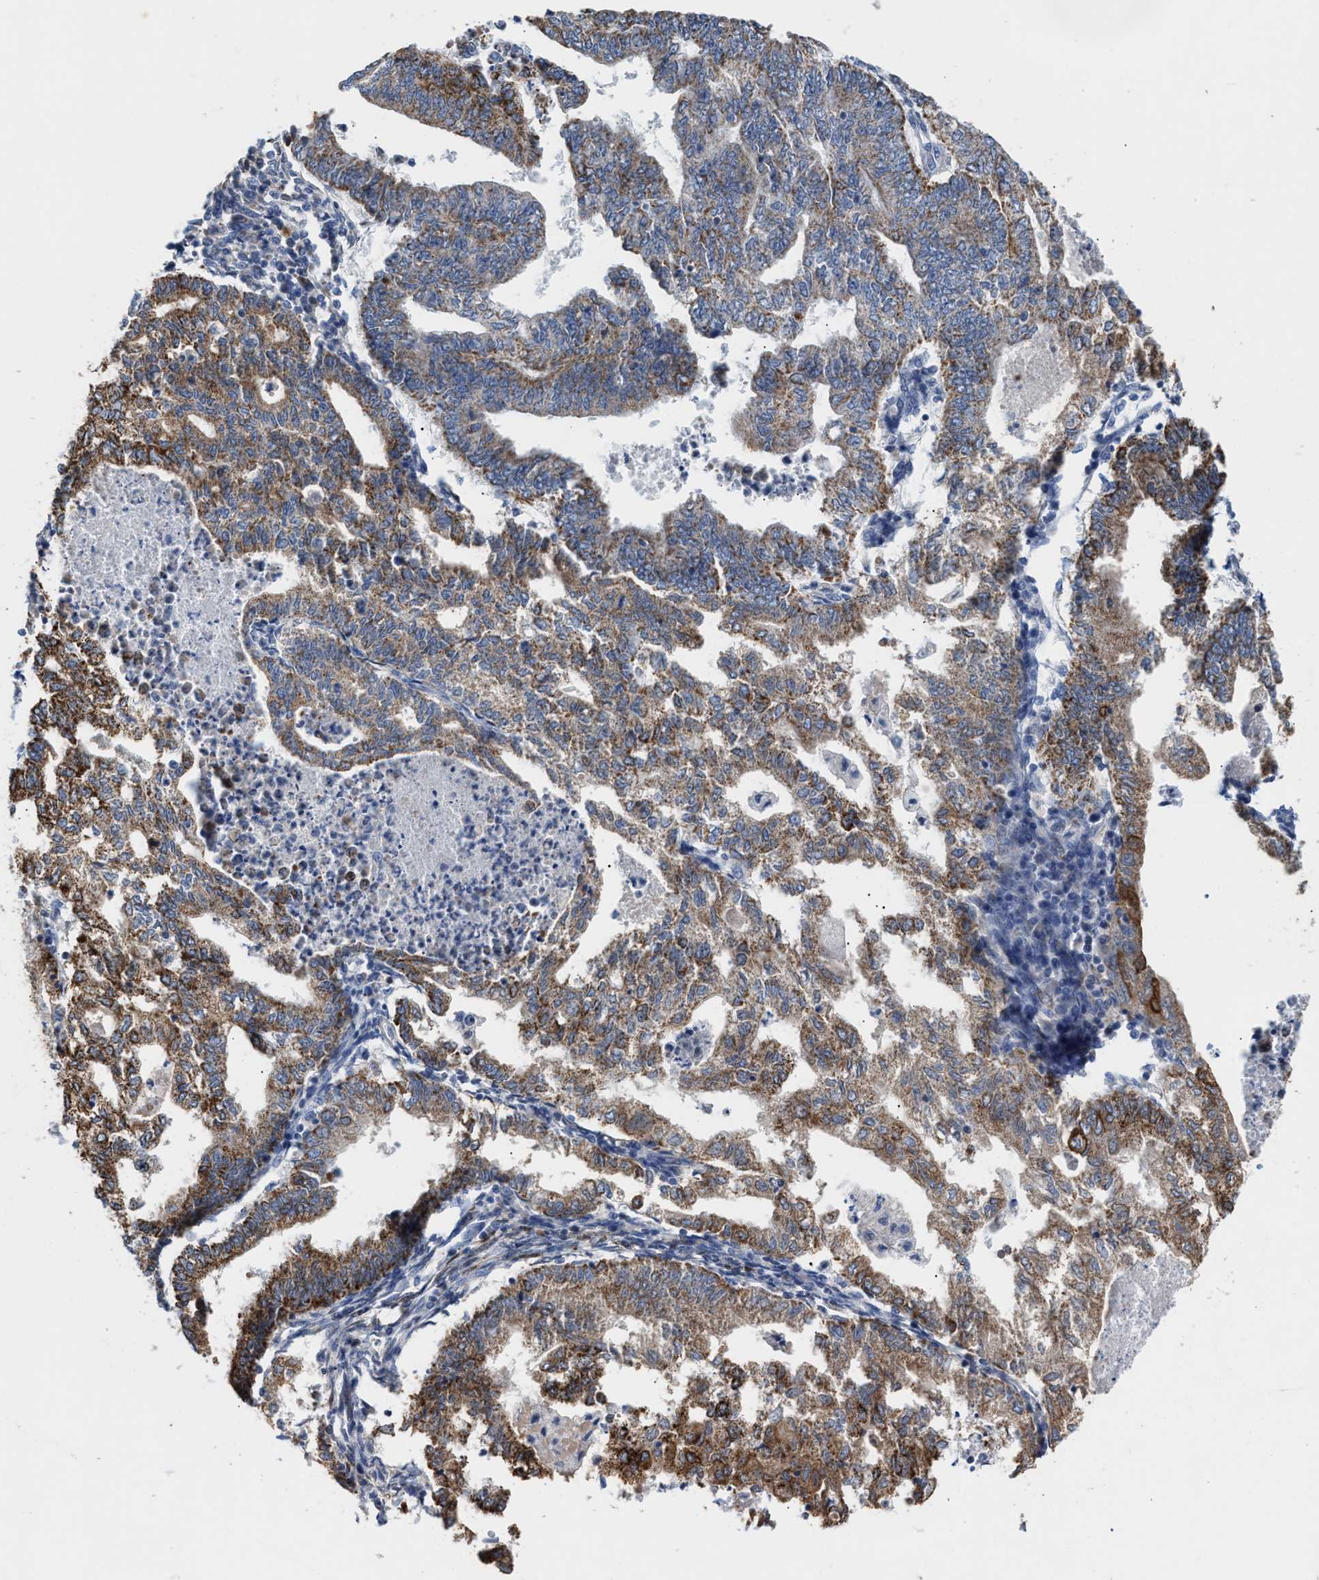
{"staining": {"intensity": "moderate", "quantity": ">75%", "location": "cytoplasmic/membranous"}, "tissue": "endometrial cancer", "cell_type": "Tumor cells", "image_type": "cancer", "snomed": [{"axis": "morphology", "description": "Polyp, NOS"}, {"axis": "morphology", "description": "Adenocarcinoma, NOS"}, {"axis": "morphology", "description": "Adenoma, NOS"}, {"axis": "topography", "description": "Endometrium"}], "caption": "Moderate cytoplasmic/membranous staining is appreciated in about >75% of tumor cells in endometrial cancer. (Brightfield microscopy of DAB IHC at high magnification).", "gene": "JAG1", "patient": {"sex": "female", "age": 79}}